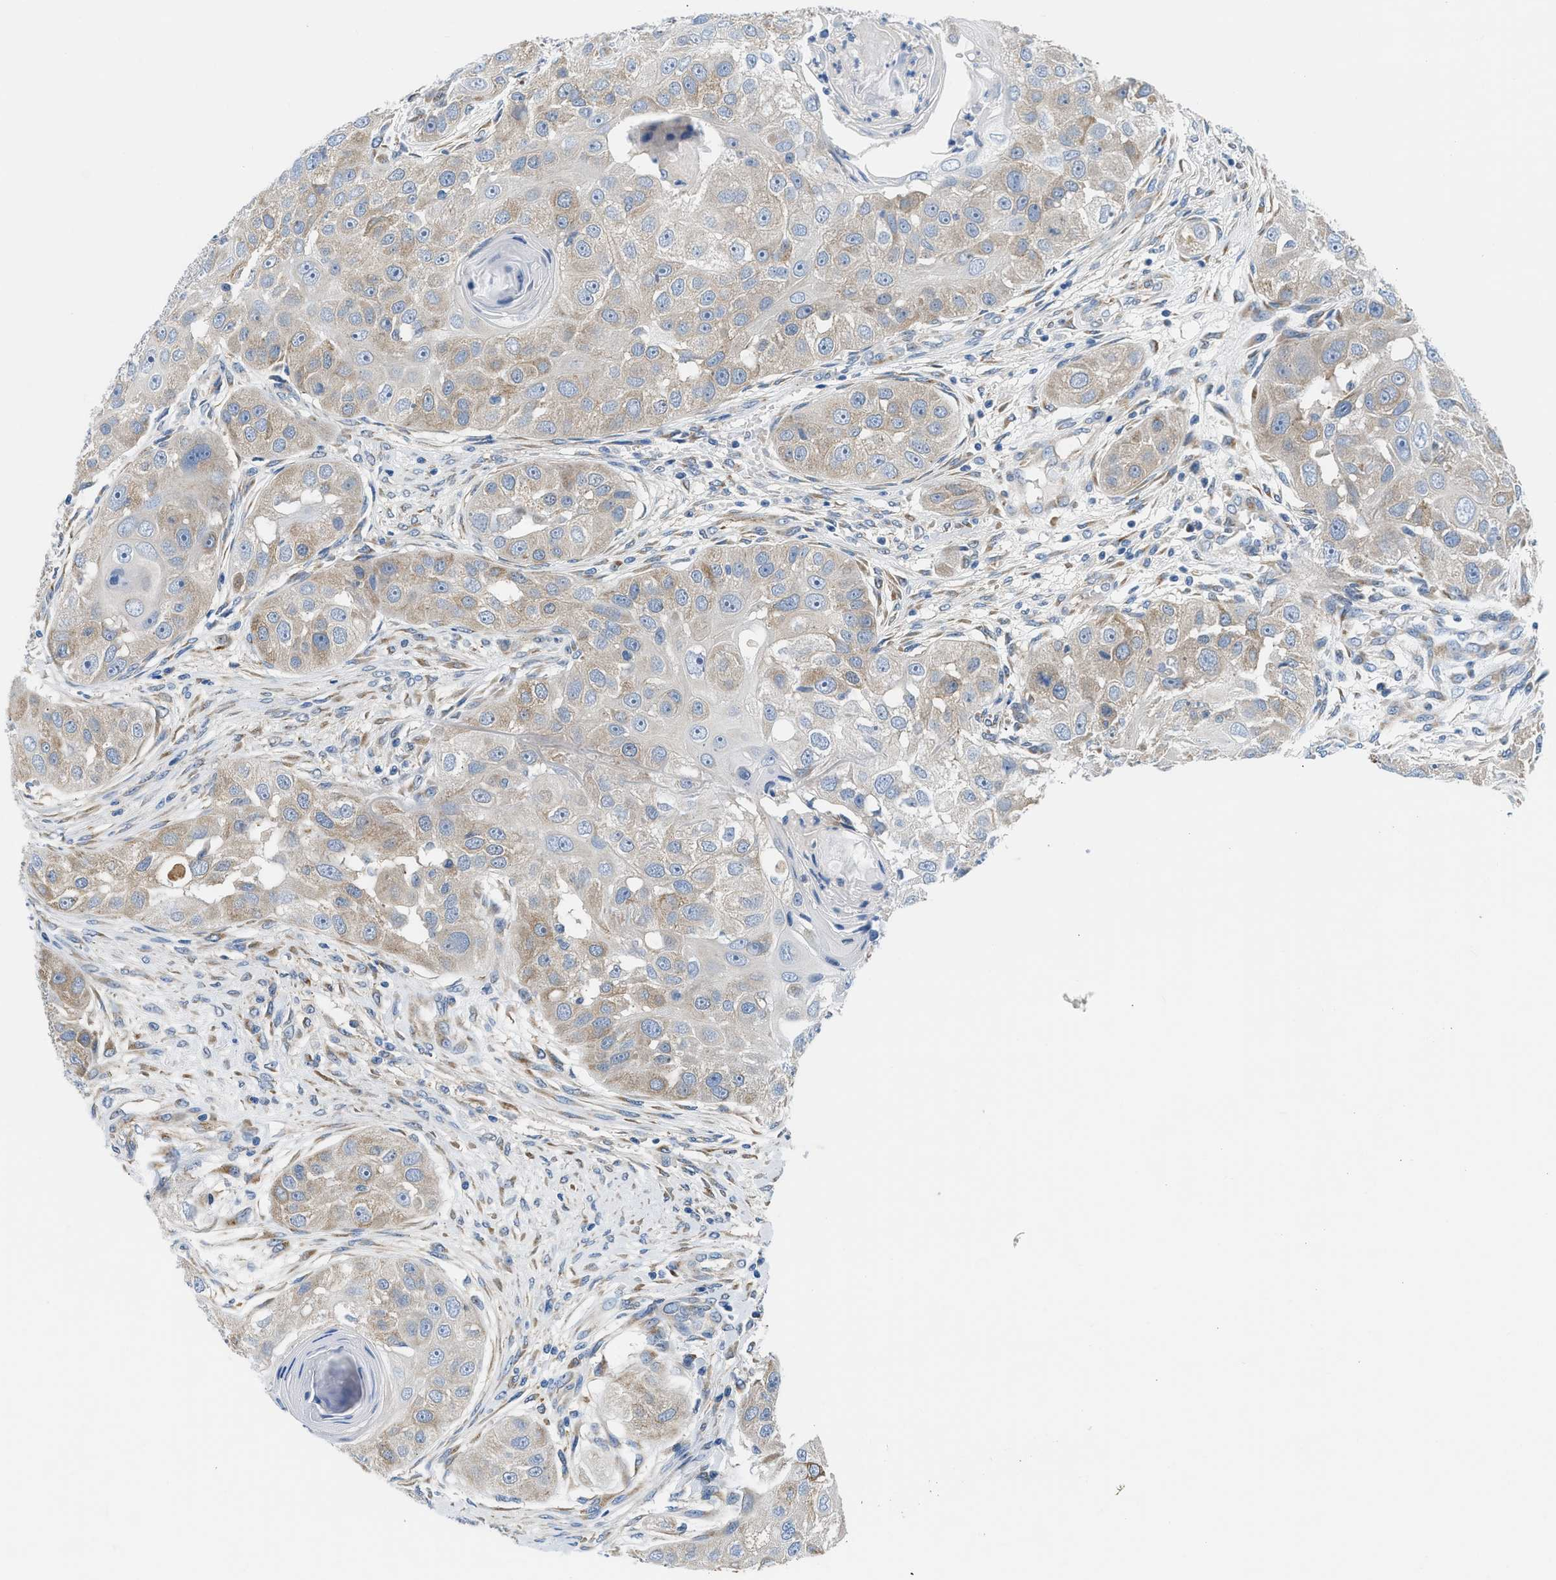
{"staining": {"intensity": "weak", "quantity": ">75%", "location": "cytoplasmic/membranous"}, "tissue": "head and neck cancer", "cell_type": "Tumor cells", "image_type": "cancer", "snomed": [{"axis": "morphology", "description": "Normal tissue, NOS"}, {"axis": "morphology", "description": "Squamous cell carcinoma, NOS"}, {"axis": "topography", "description": "Skeletal muscle"}, {"axis": "topography", "description": "Head-Neck"}], "caption": "The image exhibits a brown stain indicating the presence of a protein in the cytoplasmic/membranous of tumor cells in squamous cell carcinoma (head and neck).", "gene": "BNC2", "patient": {"sex": "male", "age": 51}}